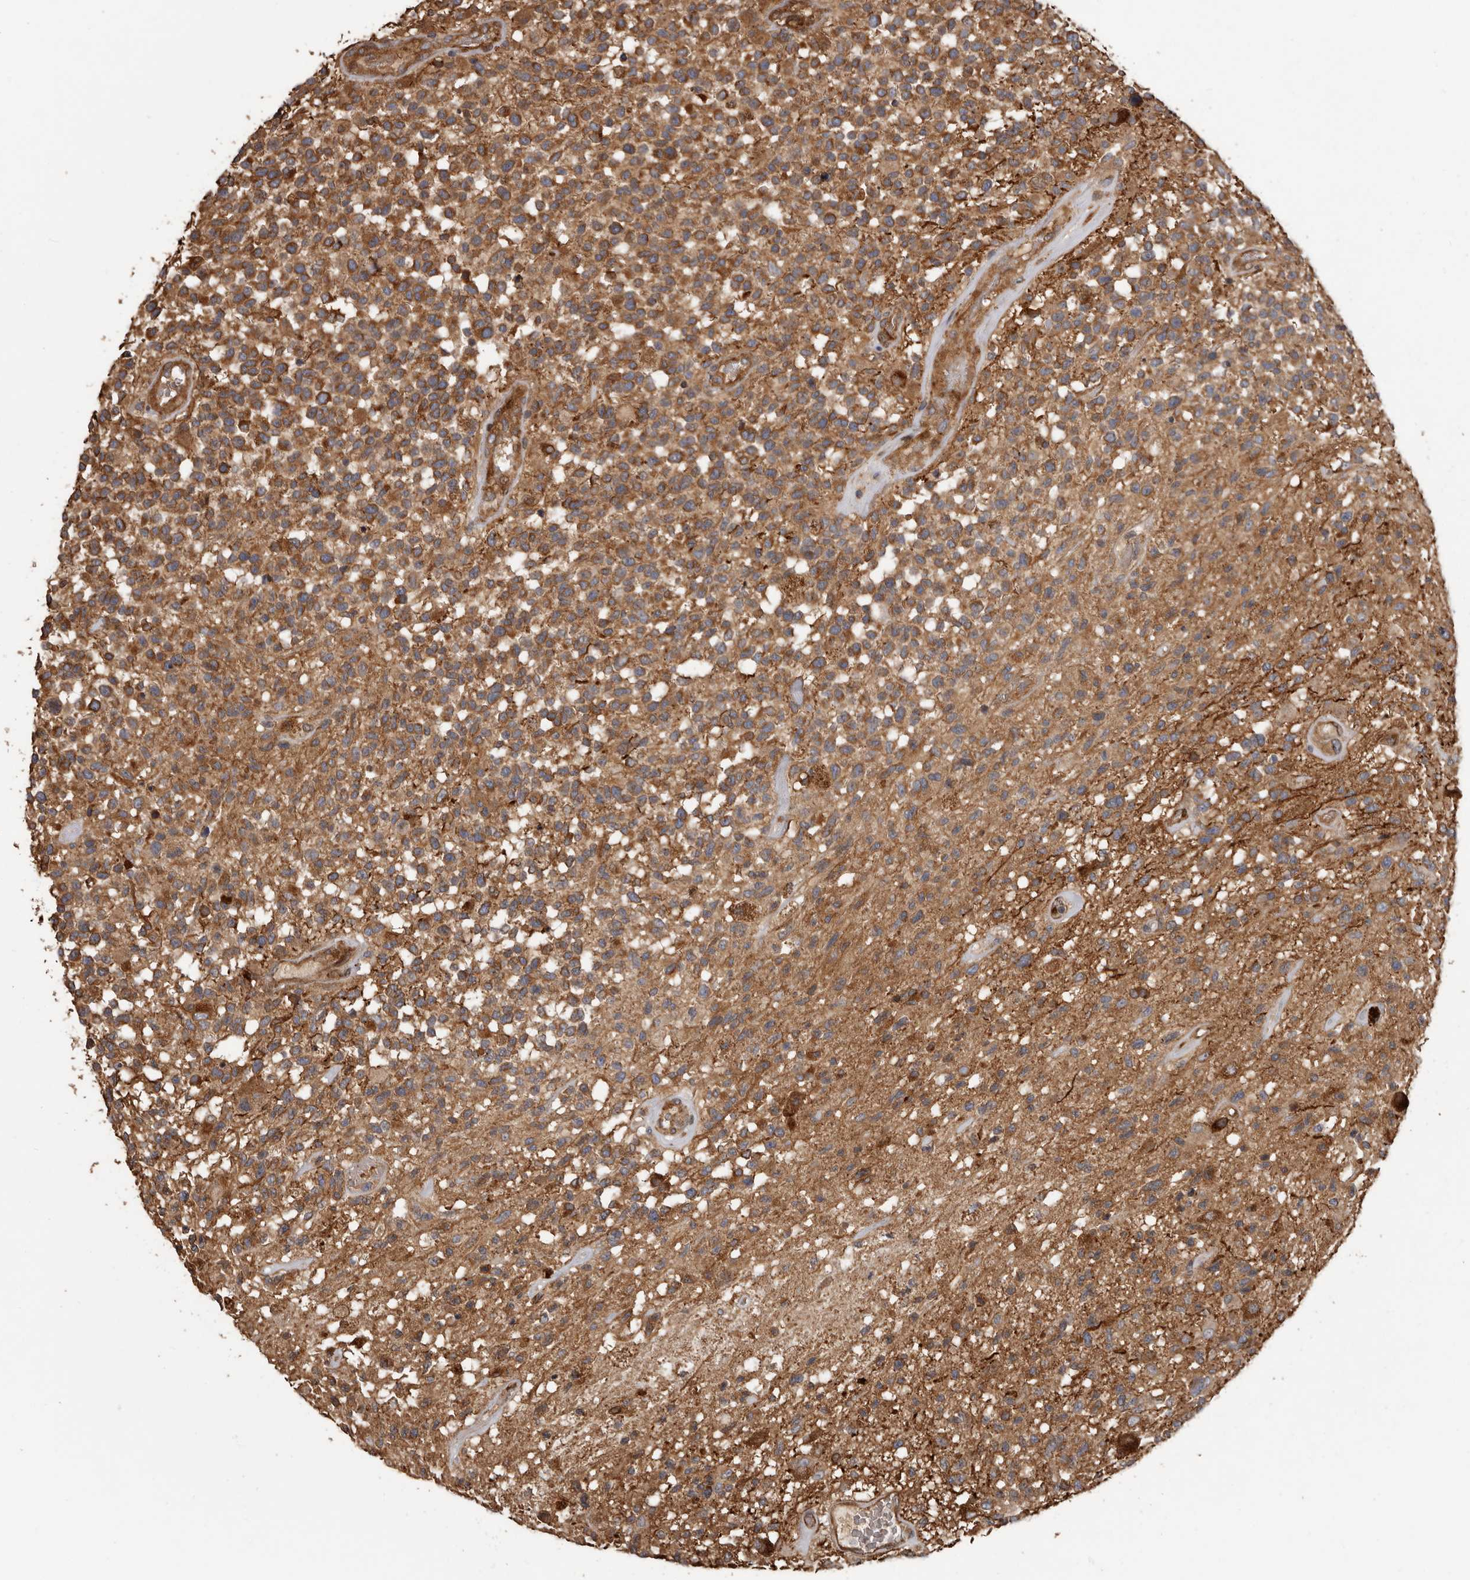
{"staining": {"intensity": "moderate", "quantity": ">75%", "location": "cytoplasmic/membranous"}, "tissue": "glioma", "cell_type": "Tumor cells", "image_type": "cancer", "snomed": [{"axis": "morphology", "description": "Glioma, malignant, High grade"}, {"axis": "morphology", "description": "Glioblastoma, NOS"}, {"axis": "topography", "description": "Brain"}], "caption": "Glioma stained with a protein marker reveals moderate staining in tumor cells.", "gene": "ARHGEF5", "patient": {"sex": "male", "age": 60}}